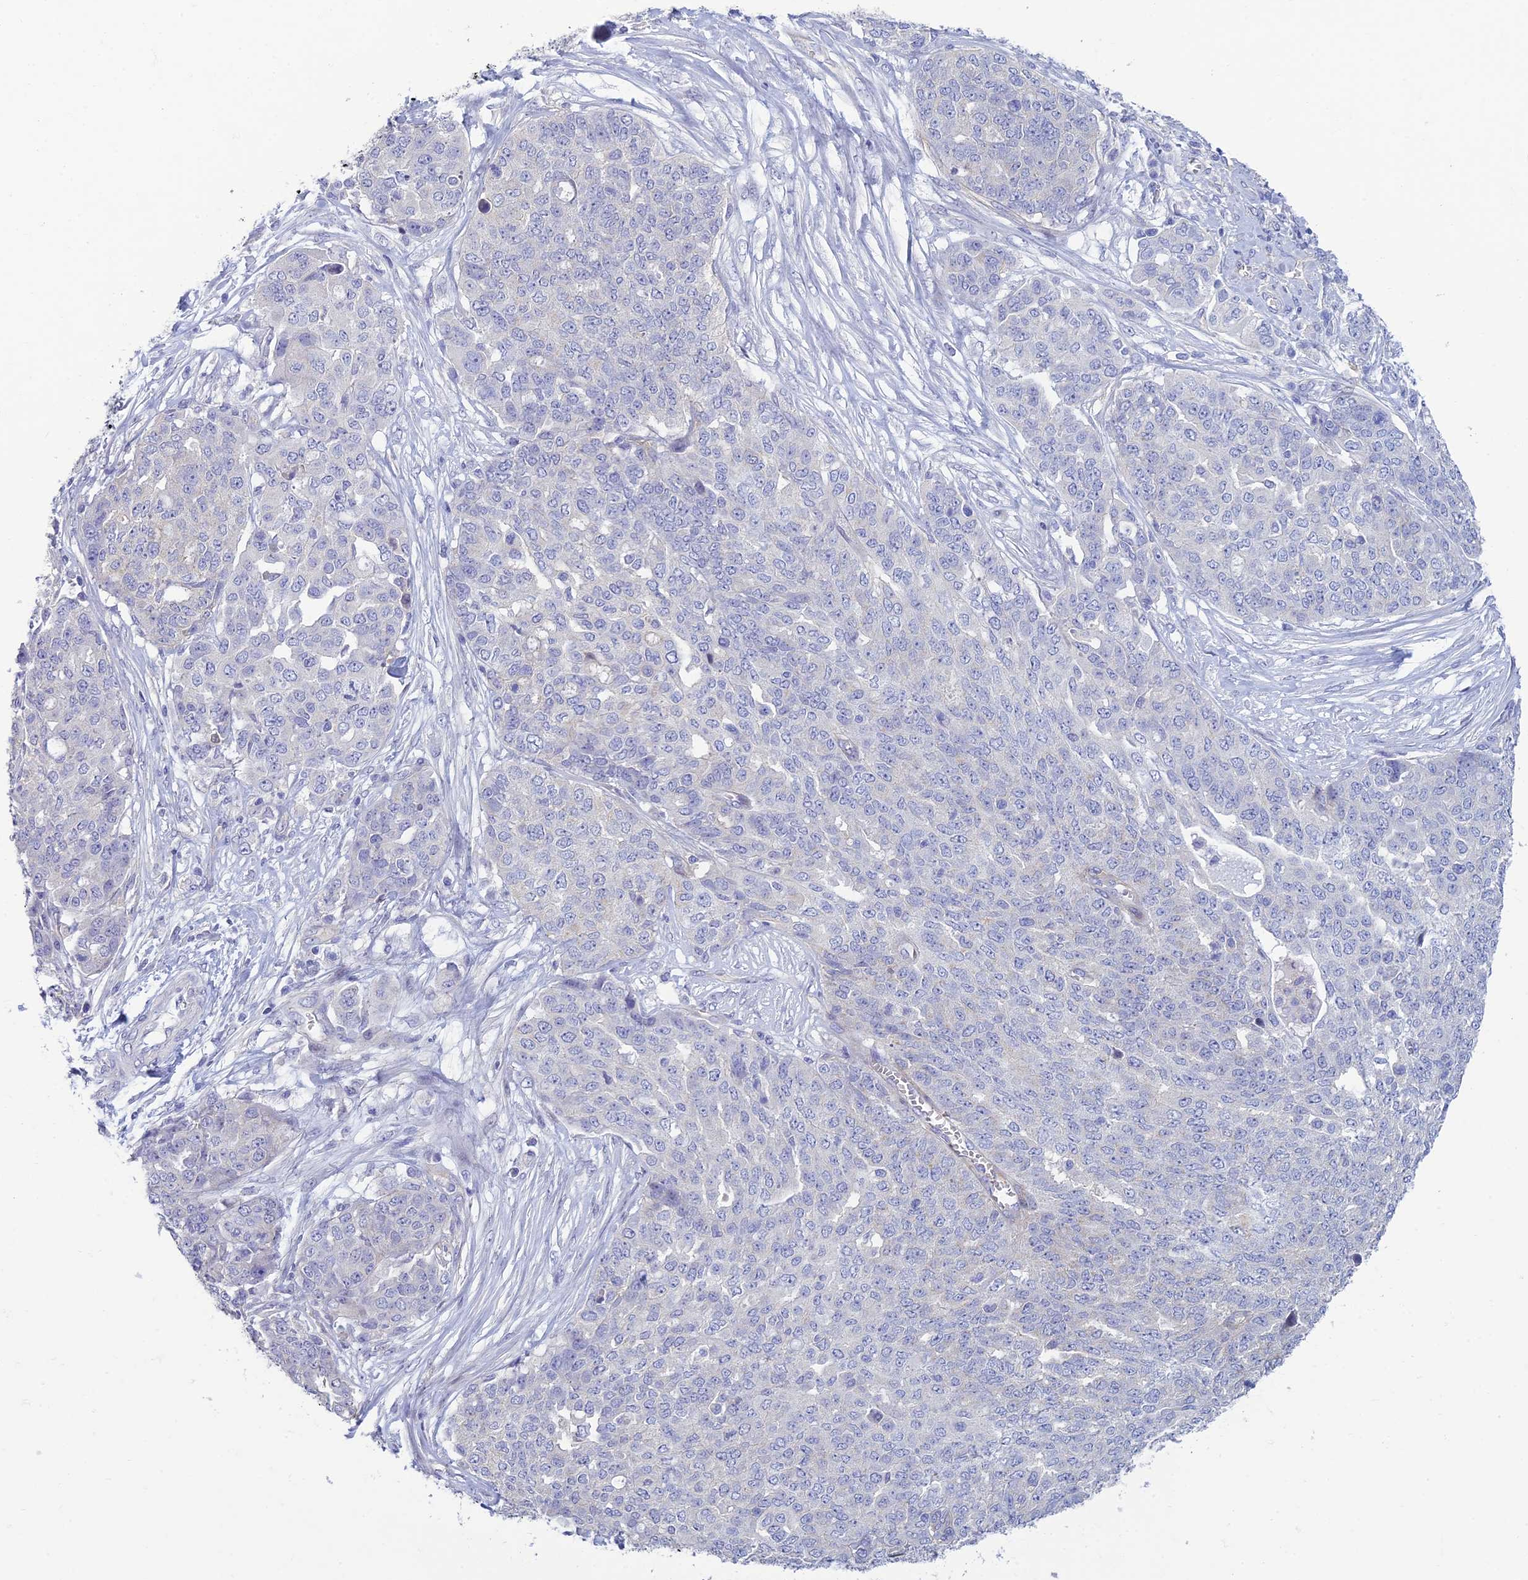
{"staining": {"intensity": "negative", "quantity": "none", "location": "none"}, "tissue": "ovarian cancer", "cell_type": "Tumor cells", "image_type": "cancer", "snomed": [{"axis": "morphology", "description": "Cystadenocarcinoma, serous, NOS"}, {"axis": "topography", "description": "Soft tissue"}, {"axis": "topography", "description": "Ovary"}], "caption": "This is a micrograph of immunohistochemistry staining of ovarian cancer (serous cystadenocarcinoma), which shows no positivity in tumor cells.", "gene": "NEURL1", "patient": {"sex": "female", "age": 57}}